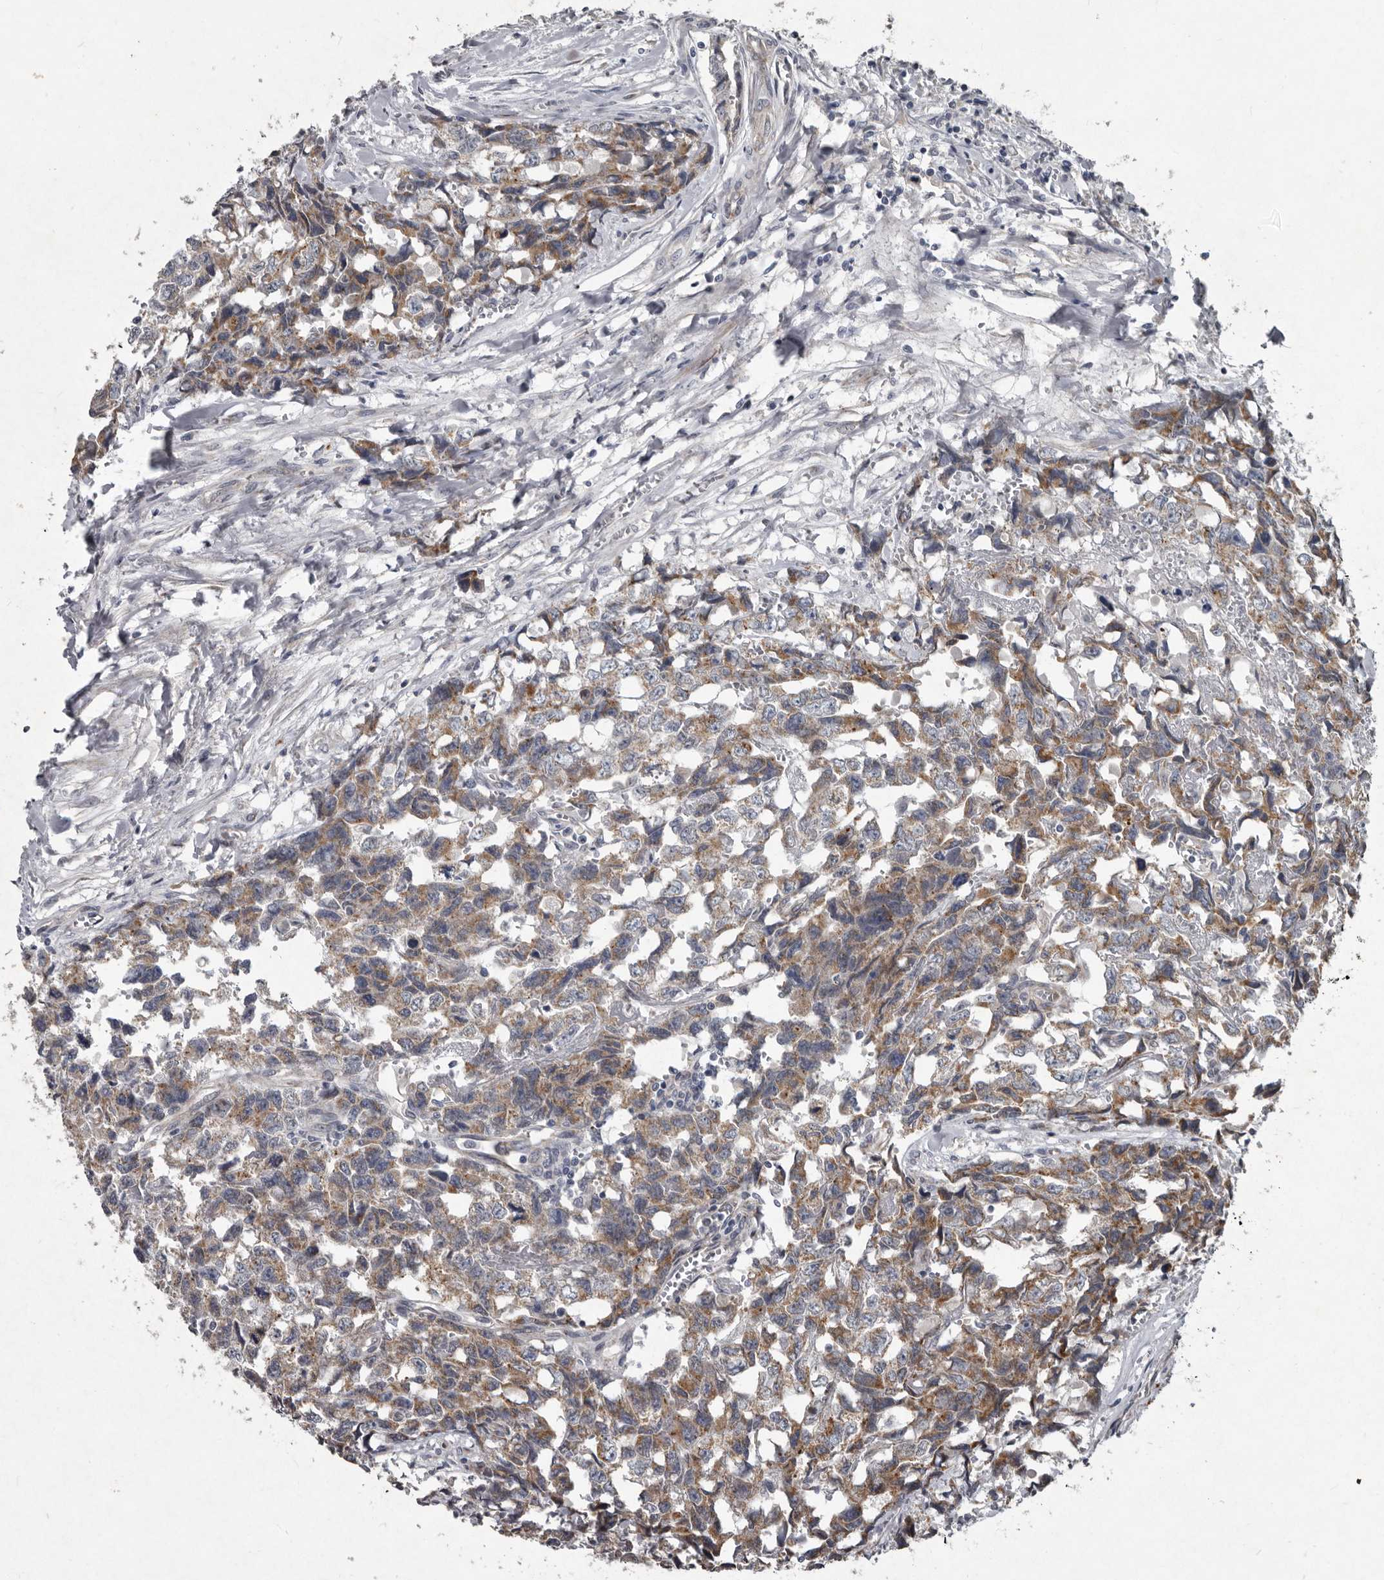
{"staining": {"intensity": "moderate", "quantity": ">75%", "location": "cytoplasmic/membranous"}, "tissue": "testis cancer", "cell_type": "Tumor cells", "image_type": "cancer", "snomed": [{"axis": "morphology", "description": "Carcinoma, Embryonal, NOS"}, {"axis": "topography", "description": "Testis"}], "caption": "IHC of testis cancer demonstrates medium levels of moderate cytoplasmic/membranous staining in approximately >75% of tumor cells.", "gene": "MRPS15", "patient": {"sex": "male", "age": 31}}